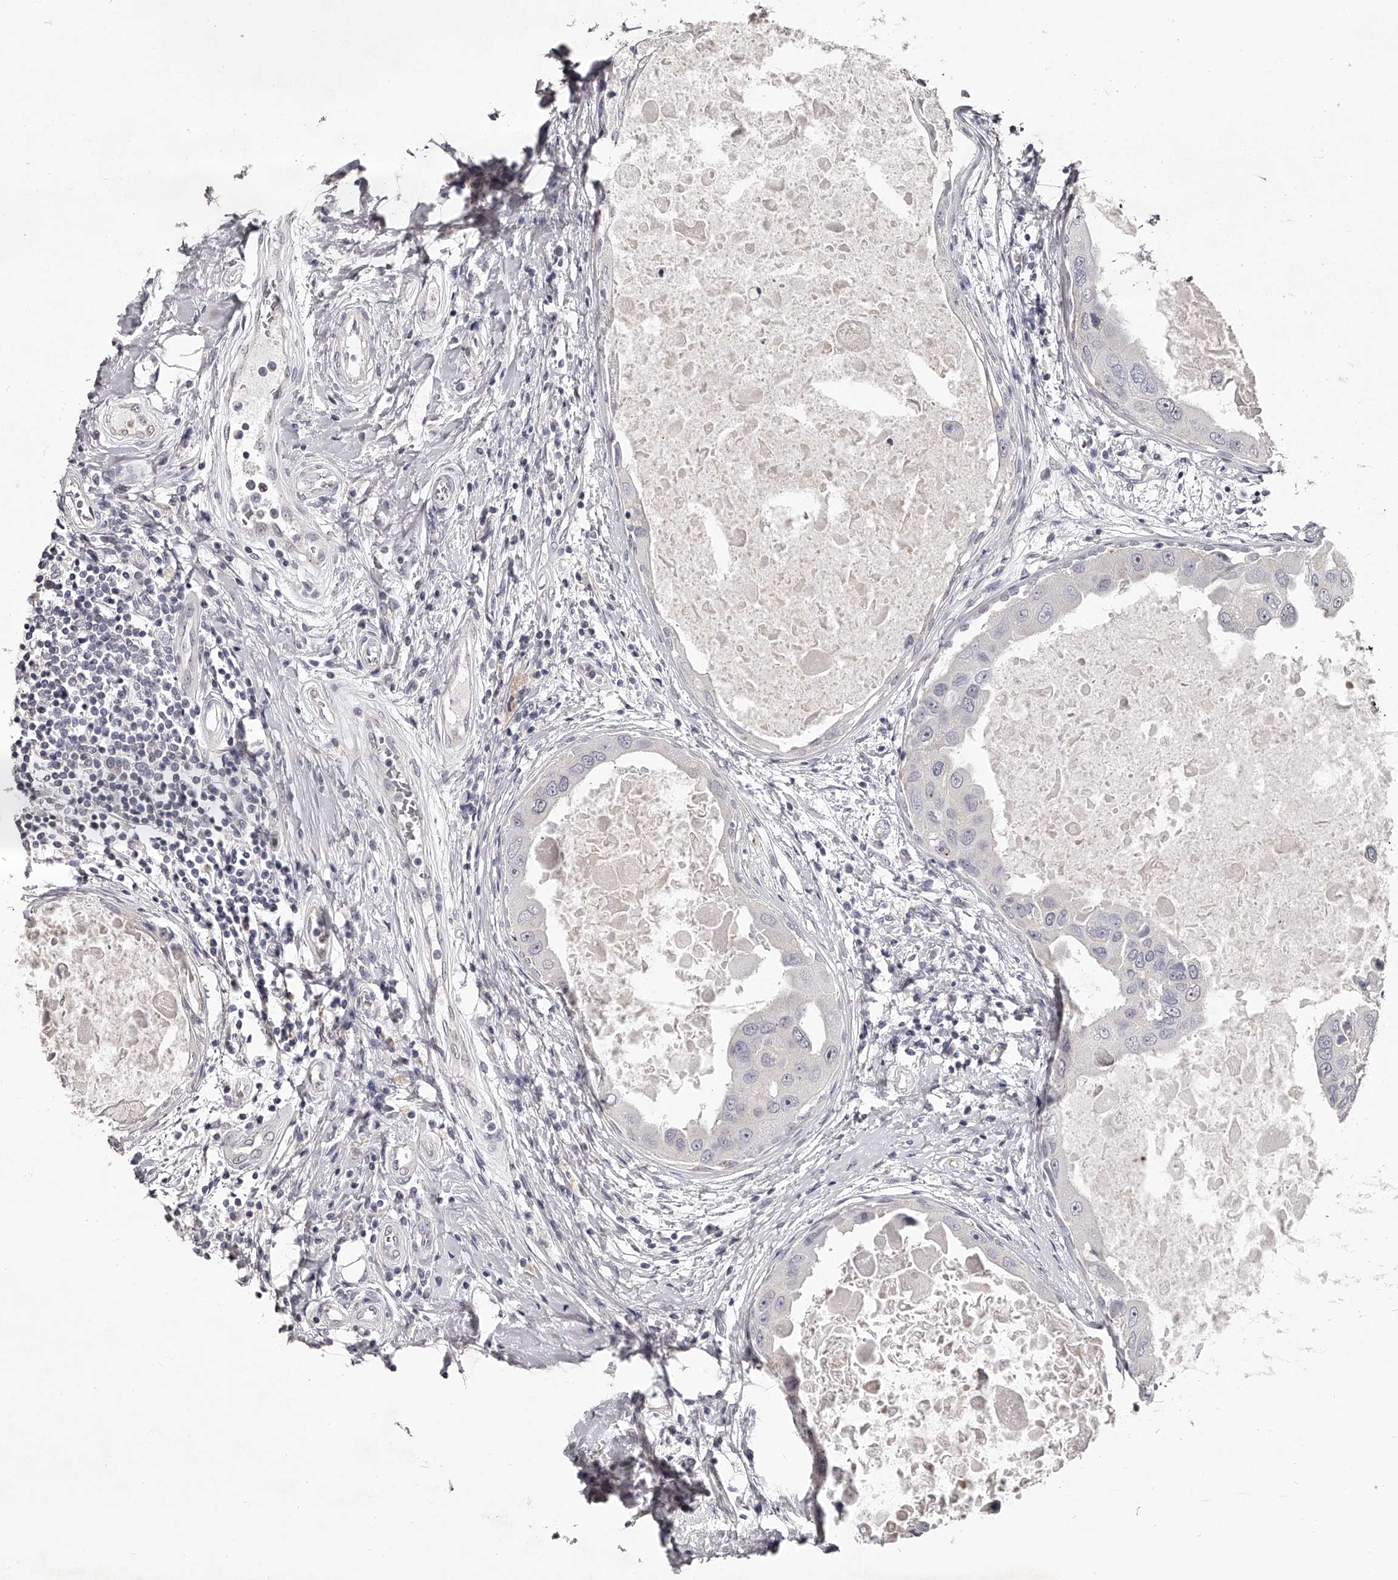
{"staining": {"intensity": "negative", "quantity": "none", "location": "none"}, "tissue": "breast cancer", "cell_type": "Tumor cells", "image_type": "cancer", "snomed": [{"axis": "morphology", "description": "Duct carcinoma"}, {"axis": "topography", "description": "Breast"}], "caption": "Protein analysis of intraductal carcinoma (breast) demonstrates no significant positivity in tumor cells.", "gene": "NT5DC1", "patient": {"sex": "female", "age": 27}}